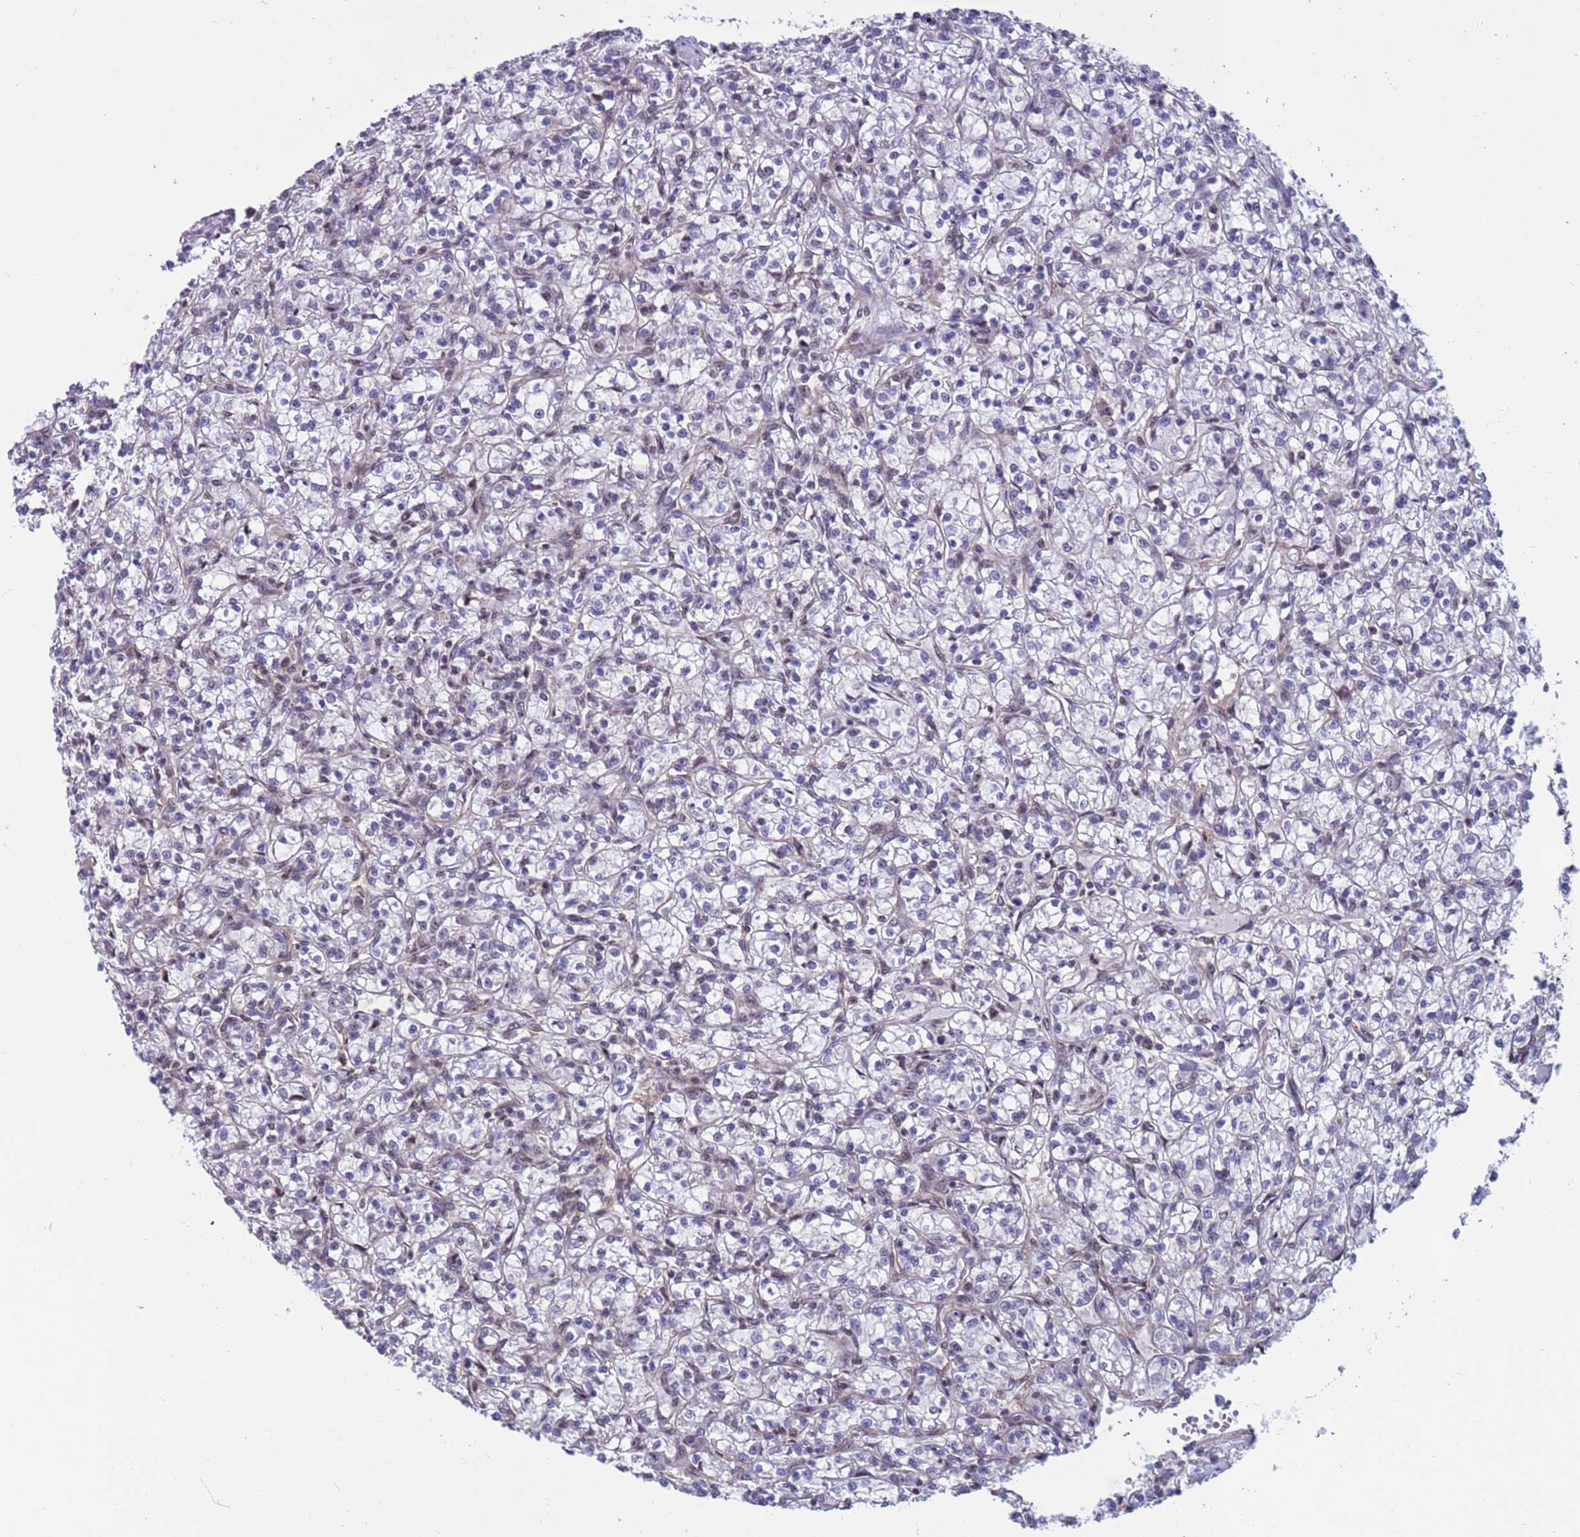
{"staining": {"intensity": "negative", "quantity": "none", "location": "none"}, "tissue": "renal cancer", "cell_type": "Tumor cells", "image_type": "cancer", "snomed": [{"axis": "morphology", "description": "Adenocarcinoma, NOS"}, {"axis": "topography", "description": "Kidney"}], "caption": "An immunohistochemistry micrograph of adenocarcinoma (renal) is shown. There is no staining in tumor cells of adenocarcinoma (renal). (Stains: DAB immunohistochemistry (IHC) with hematoxylin counter stain, Microscopy: brightfield microscopy at high magnification).", "gene": "NSL1", "patient": {"sex": "female", "age": 59}}